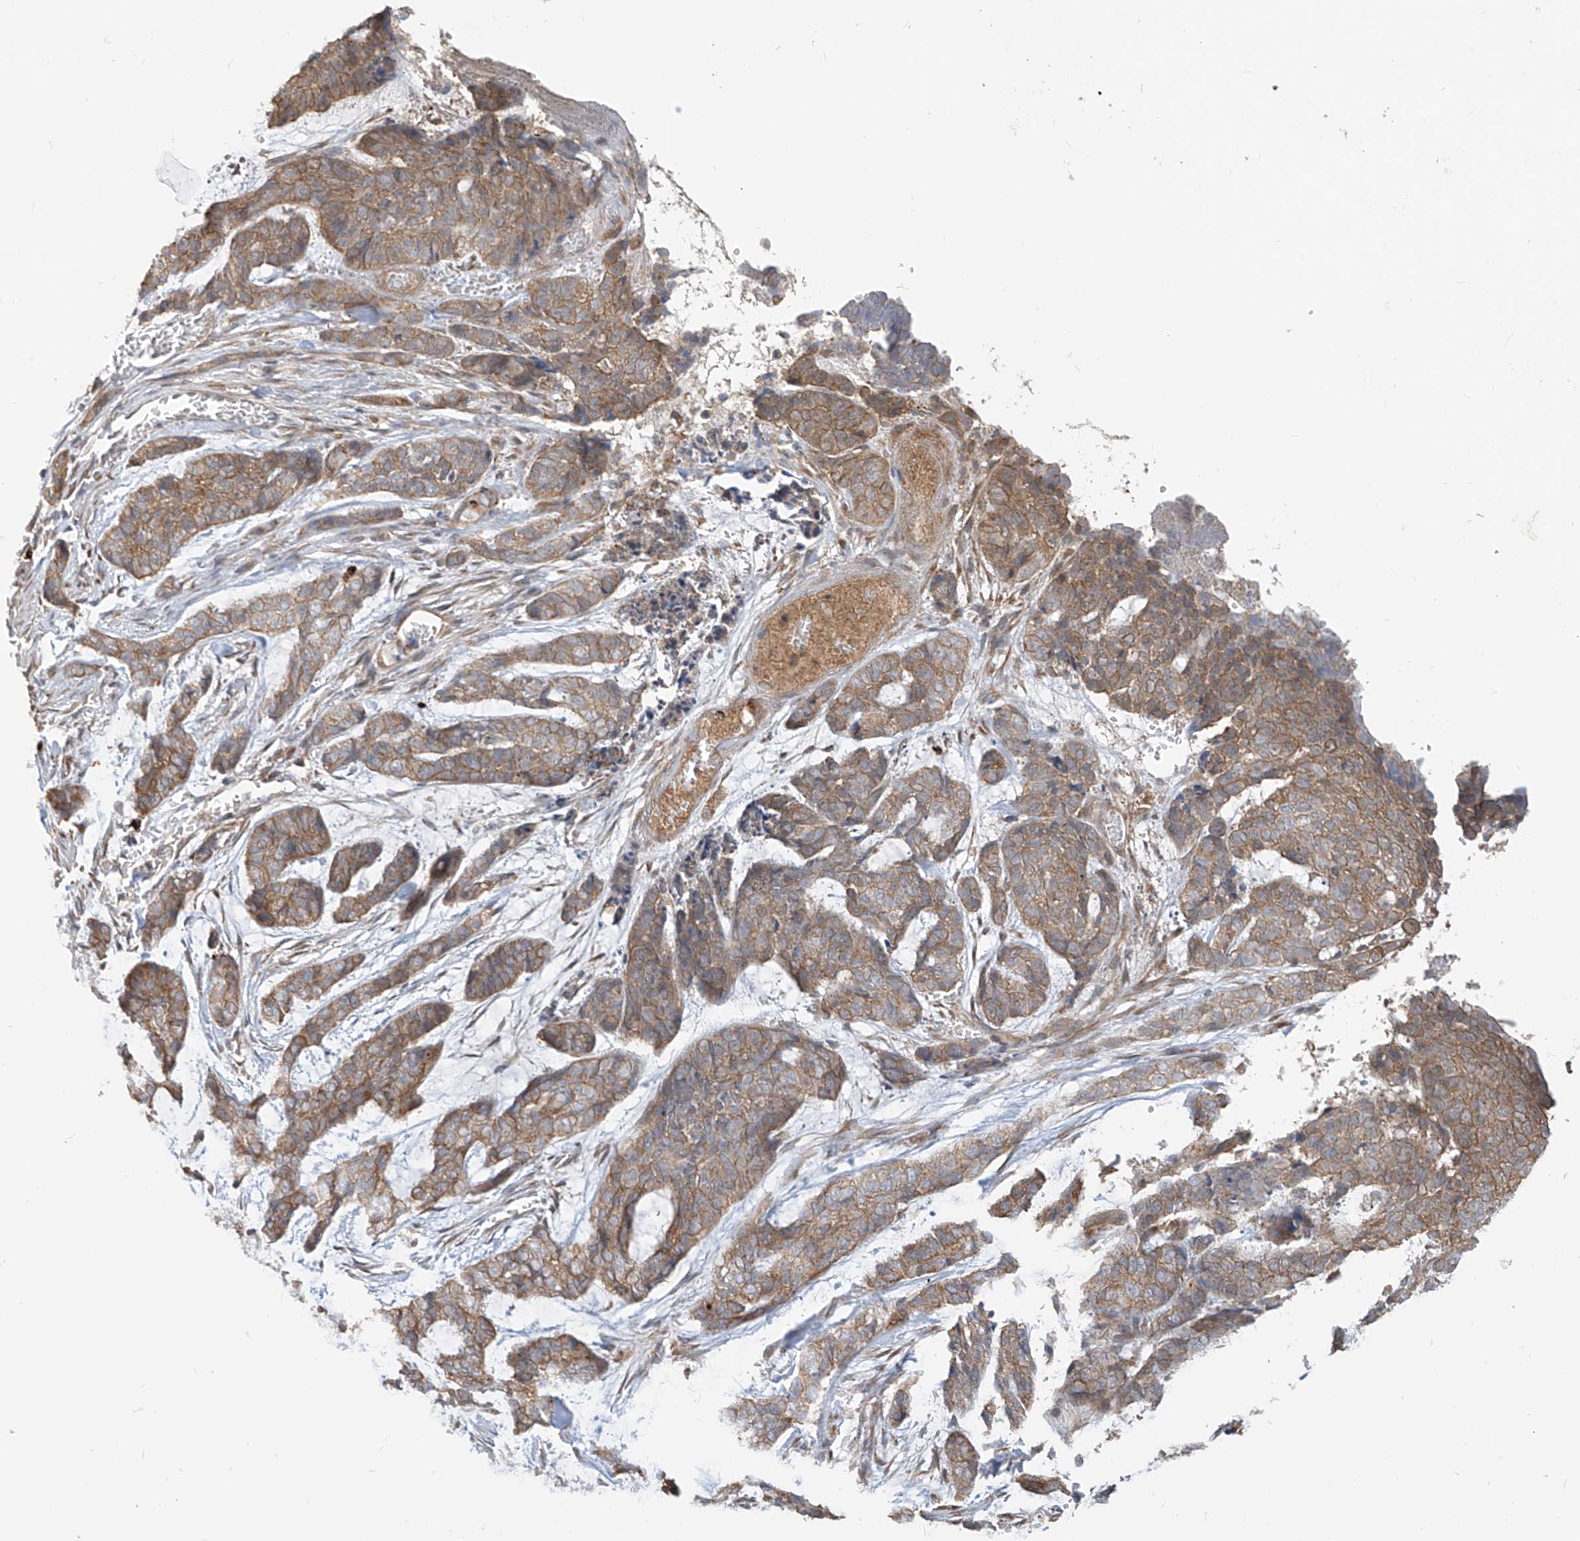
{"staining": {"intensity": "moderate", "quantity": ">75%", "location": "cytoplasmic/membranous"}, "tissue": "skin cancer", "cell_type": "Tumor cells", "image_type": "cancer", "snomed": [{"axis": "morphology", "description": "Basal cell carcinoma"}, {"axis": "topography", "description": "Skin"}], "caption": "Protein expression by immunohistochemistry (IHC) exhibits moderate cytoplasmic/membranous expression in approximately >75% of tumor cells in basal cell carcinoma (skin).", "gene": "MTUS2", "patient": {"sex": "female", "age": 64}}